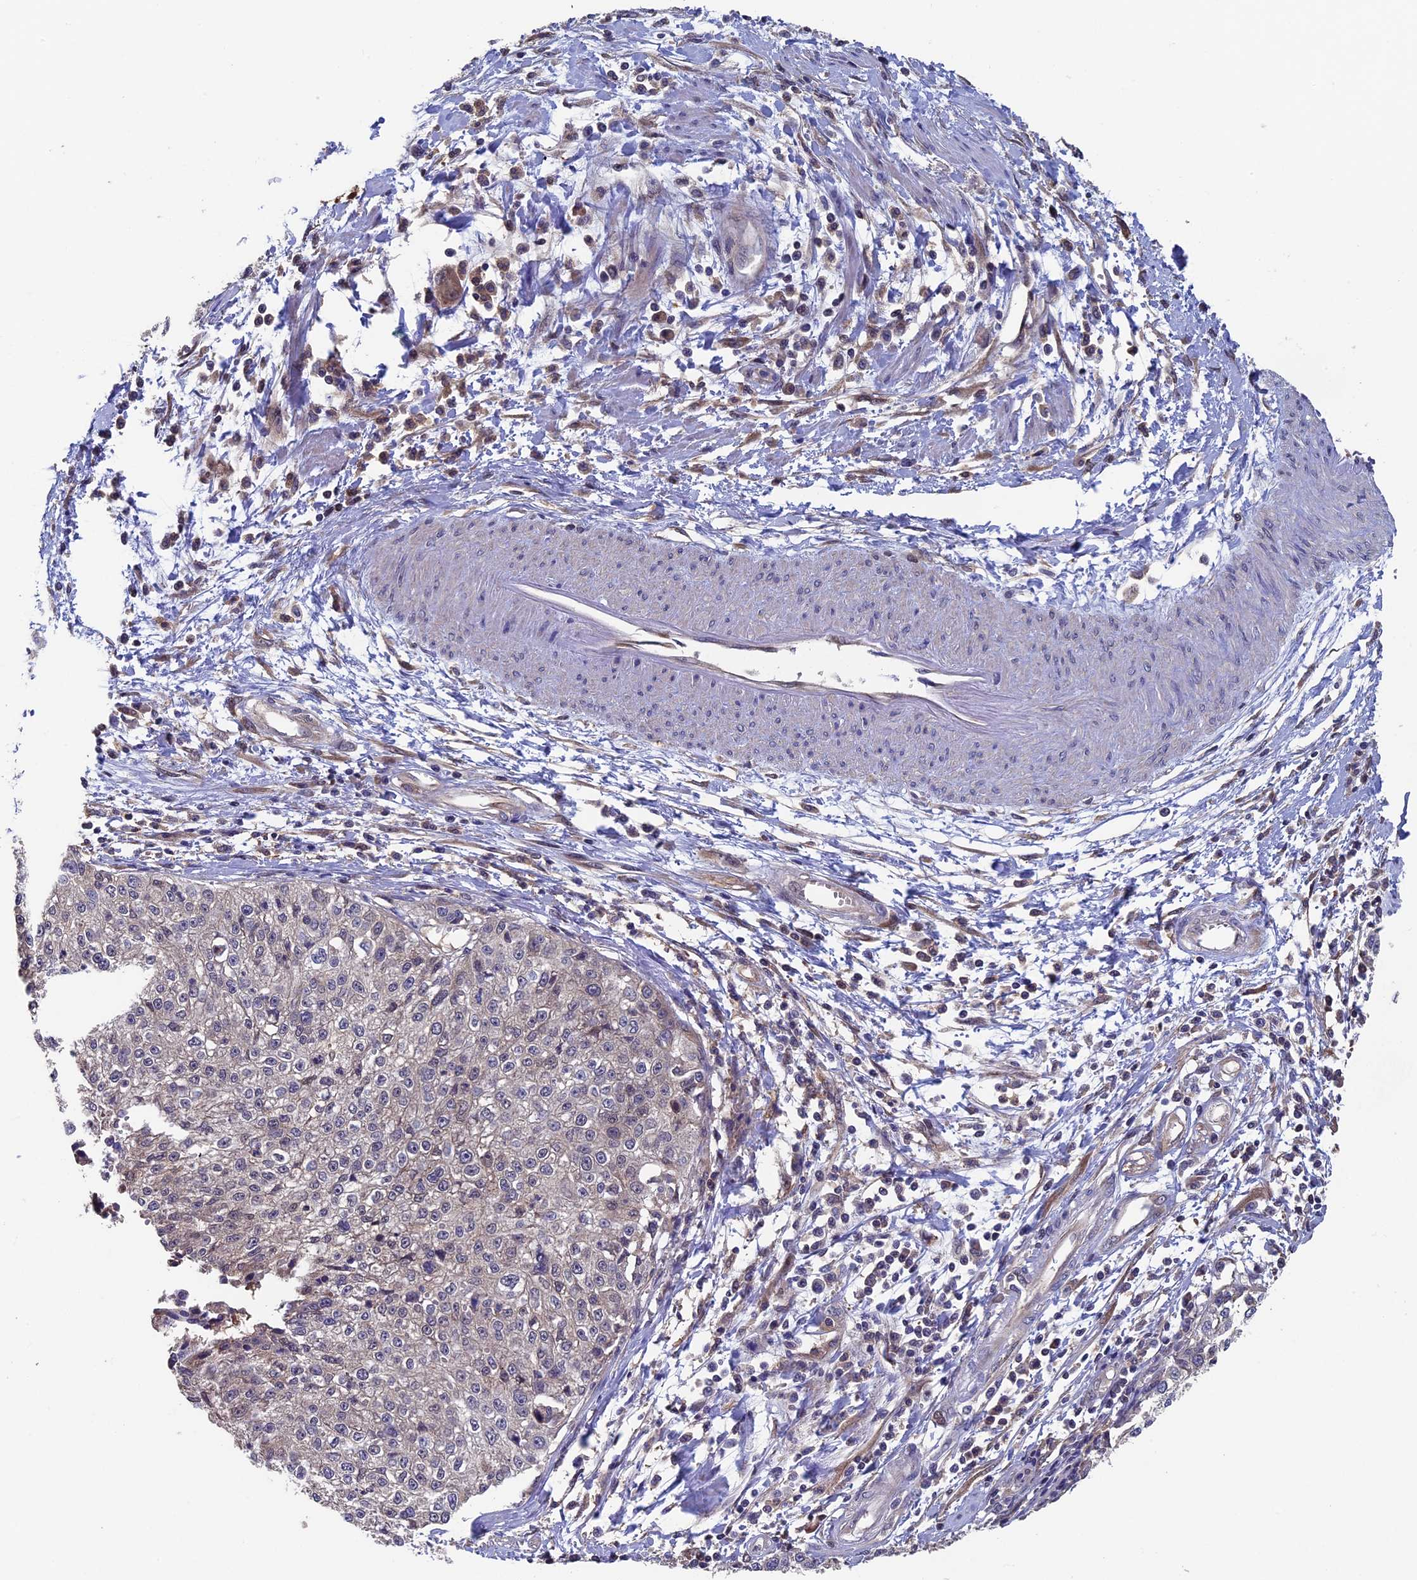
{"staining": {"intensity": "negative", "quantity": "none", "location": "none"}, "tissue": "cervical cancer", "cell_type": "Tumor cells", "image_type": "cancer", "snomed": [{"axis": "morphology", "description": "Squamous cell carcinoma, NOS"}, {"axis": "topography", "description": "Cervix"}], "caption": "The histopathology image reveals no staining of tumor cells in cervical squamous cell carcinoma.", "gene": "LCMT1", "patient": {"sex": "female", "age": 57}}